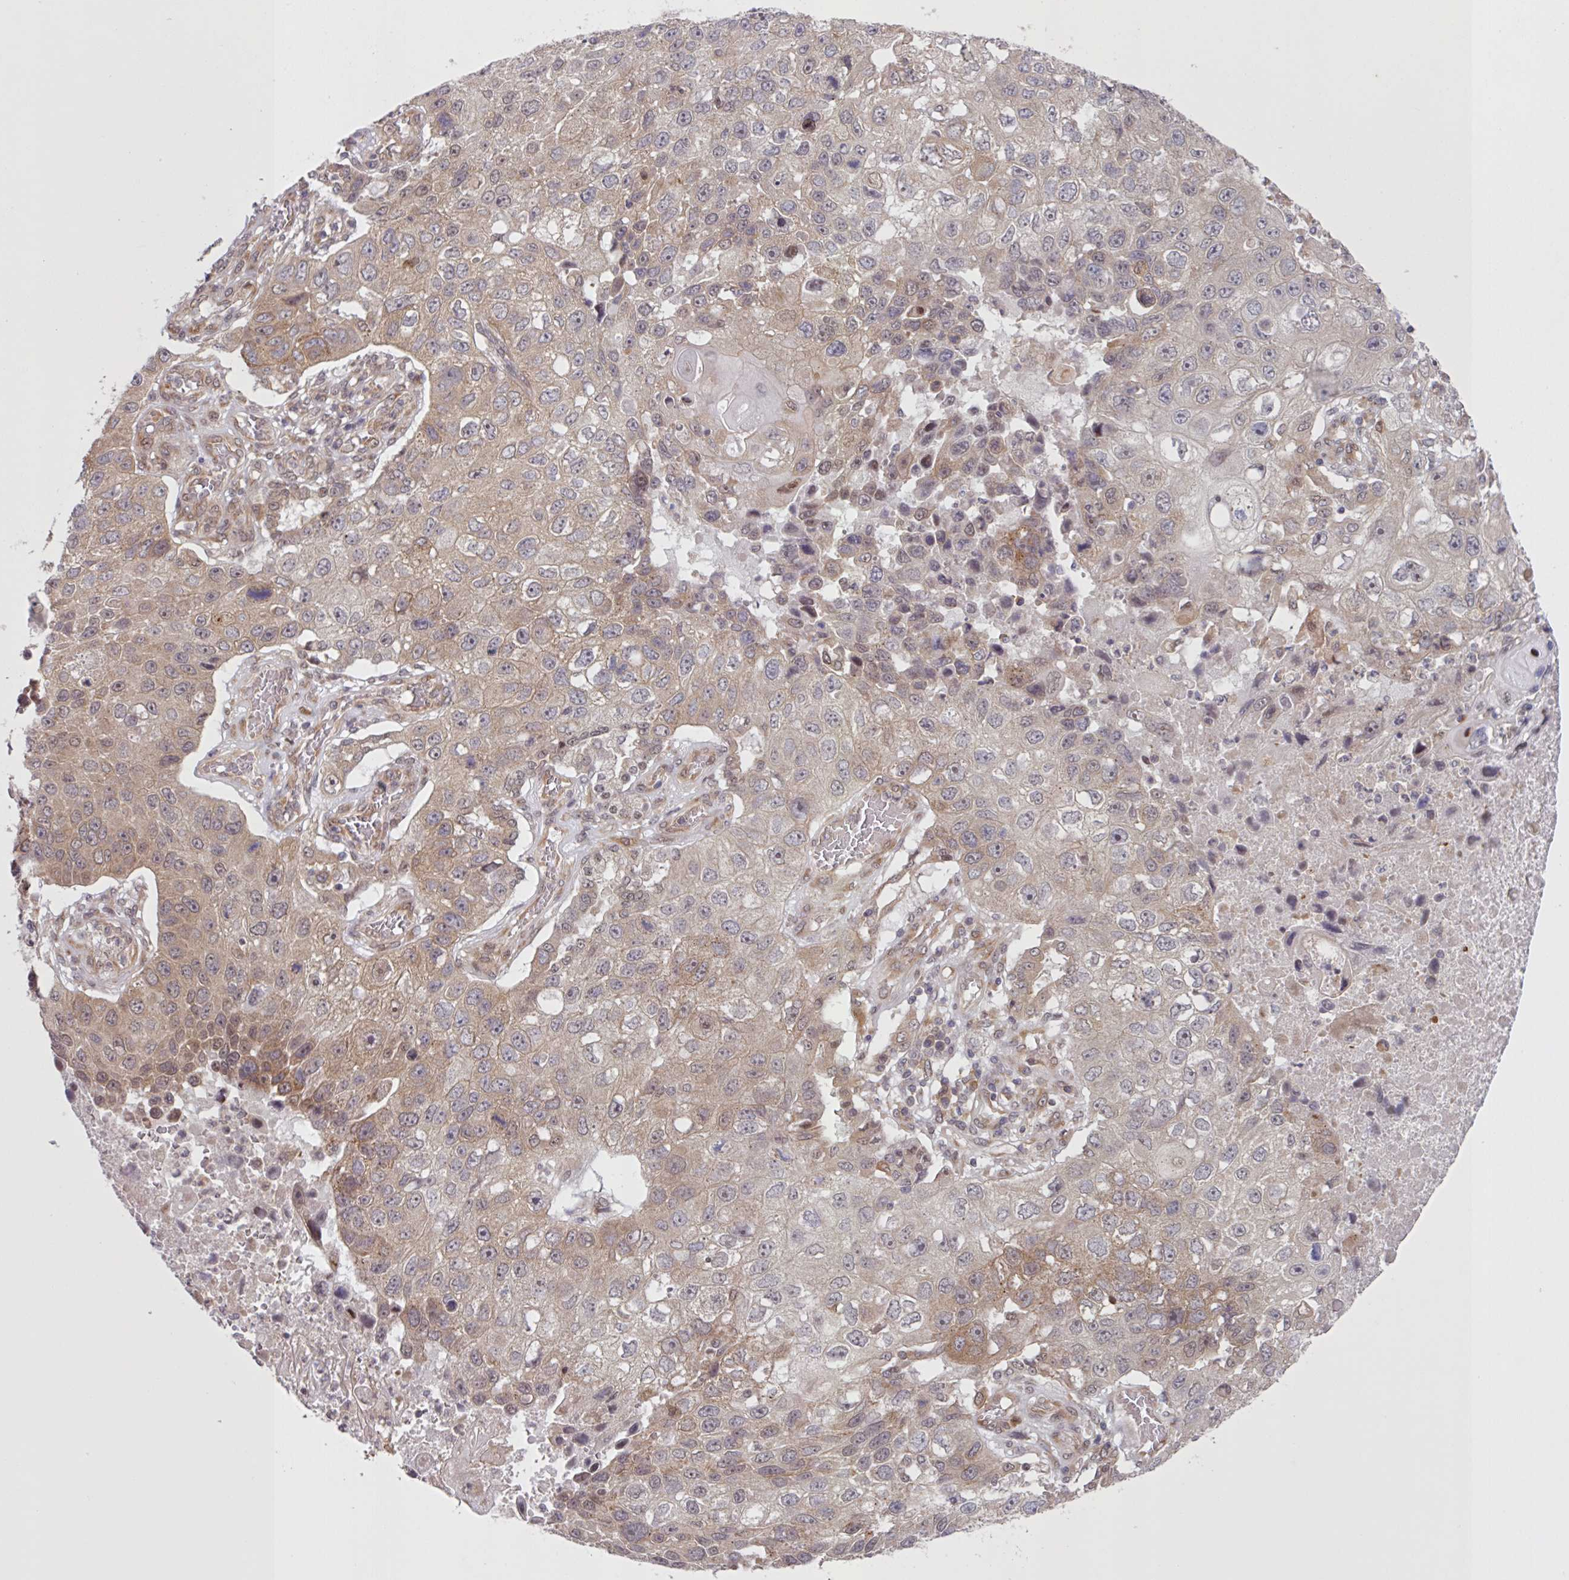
{"staining": {"intensity": "weak", "quantity": "25%-75%", "location": "cytoplasmic/membranous,nuclear"}, "tissue": "lung cancer", "cell_type": "Tumor cells", "image_type": "cancer", "snomed": [{"axis": "morphology", "description": "Squamous cell carcinoma, NOS"}, {"axis": "topography", "description": "Lung"}], "caption": "Immunohistochemical staining of squamous cell carcinoma (lung) reveals weak cytoplasmic/membranous and nuclear protein staining in approximately 25%-75% of tumor cells.", "gene": "CAMLG", "patient": {"sex": "male", "age": 61}}